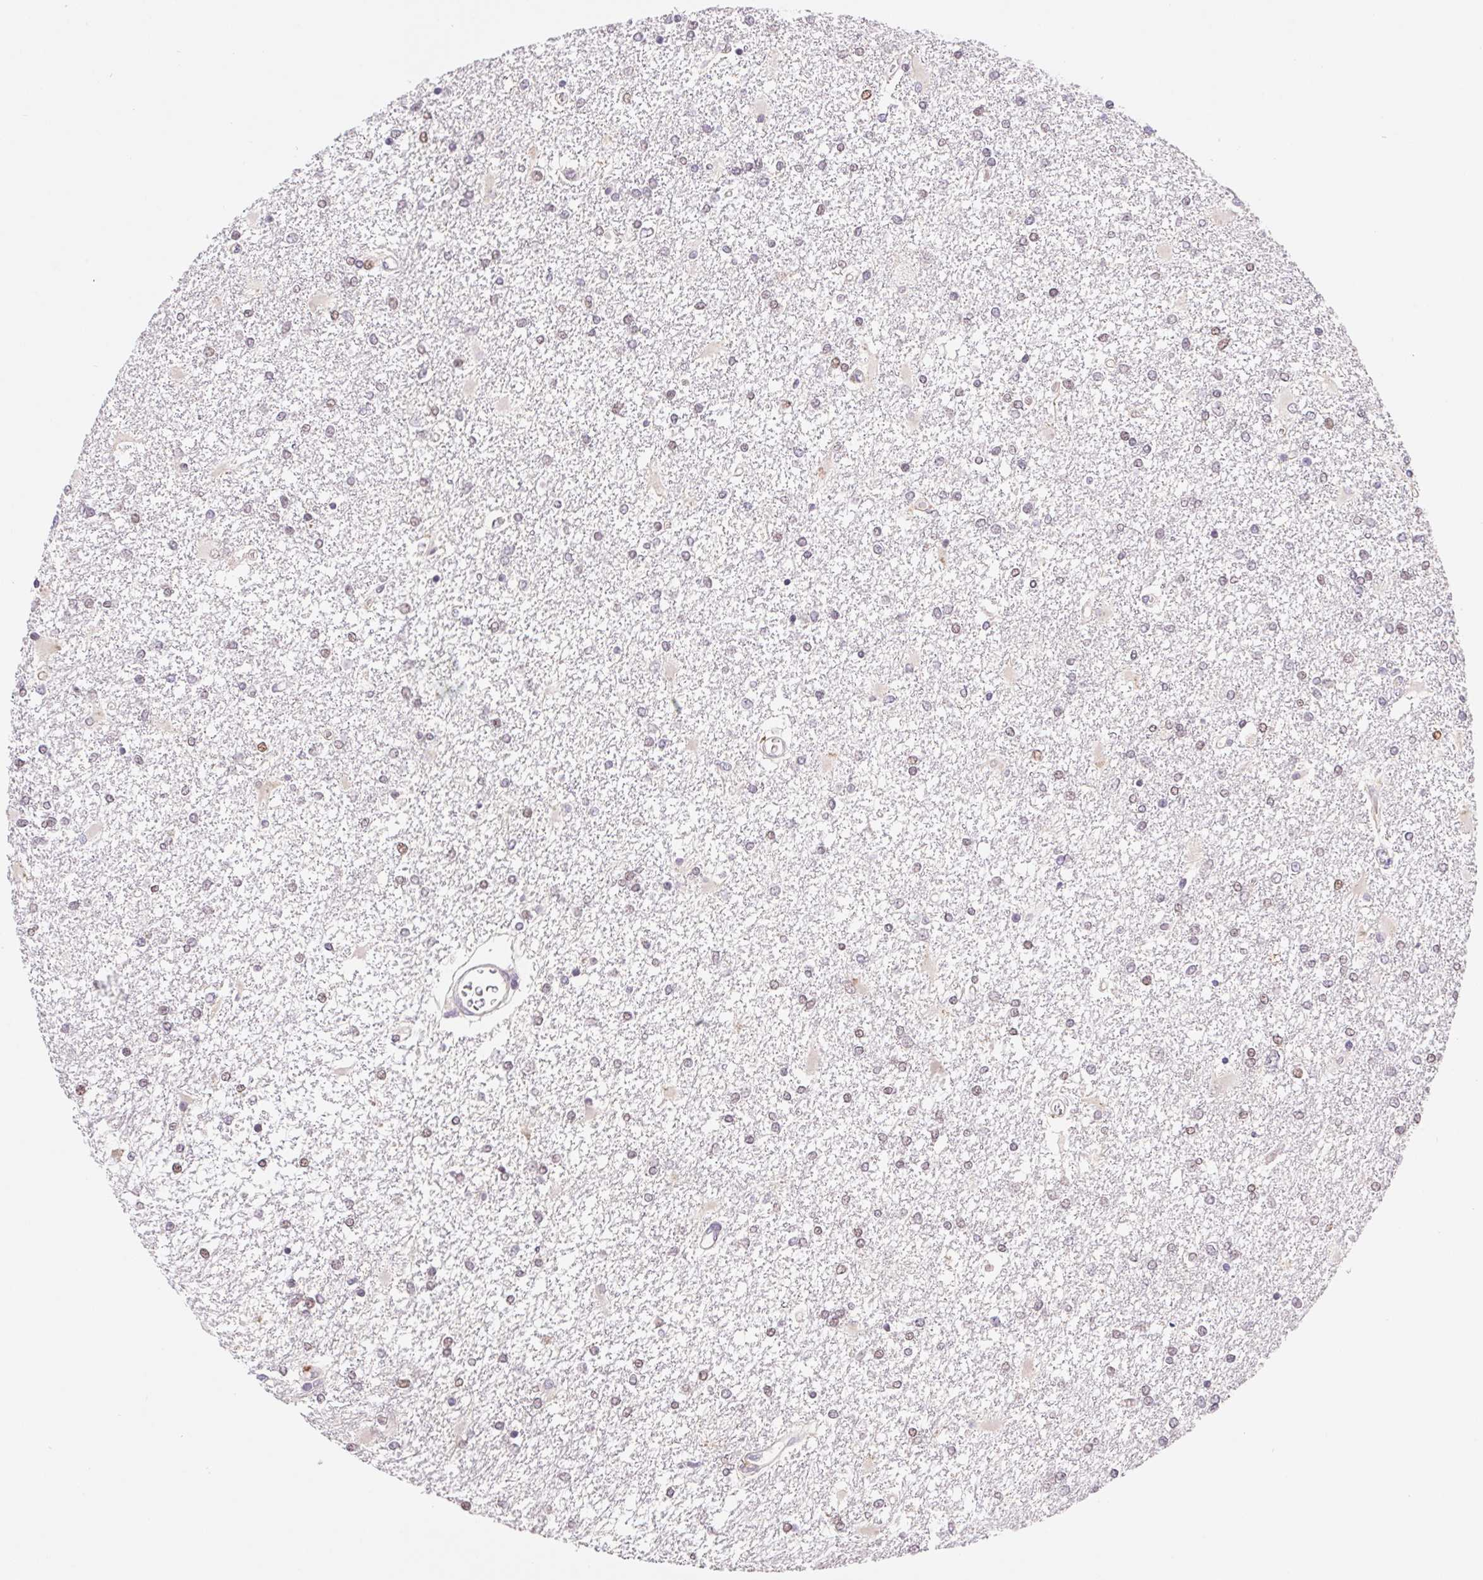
{"staining": {"intensity": "weak", "quantity": "<25%", "location": "nuclear"}, "tissue": "glioma", "cell_type": "Tumor cells", "image_type": "cancer", "snomed": [{"axis": "morphology", "description": "Glioma, malignant, High grade"}, {"axis": "topography", "description": "Cerebral cortex"}], "caption": "This is an IHC micrograph of malignant glioma (high-grade). There is no staining in tumor cells.", "gene": "L3MBTL4", "patient": {"sex": "male", "age": 79}}